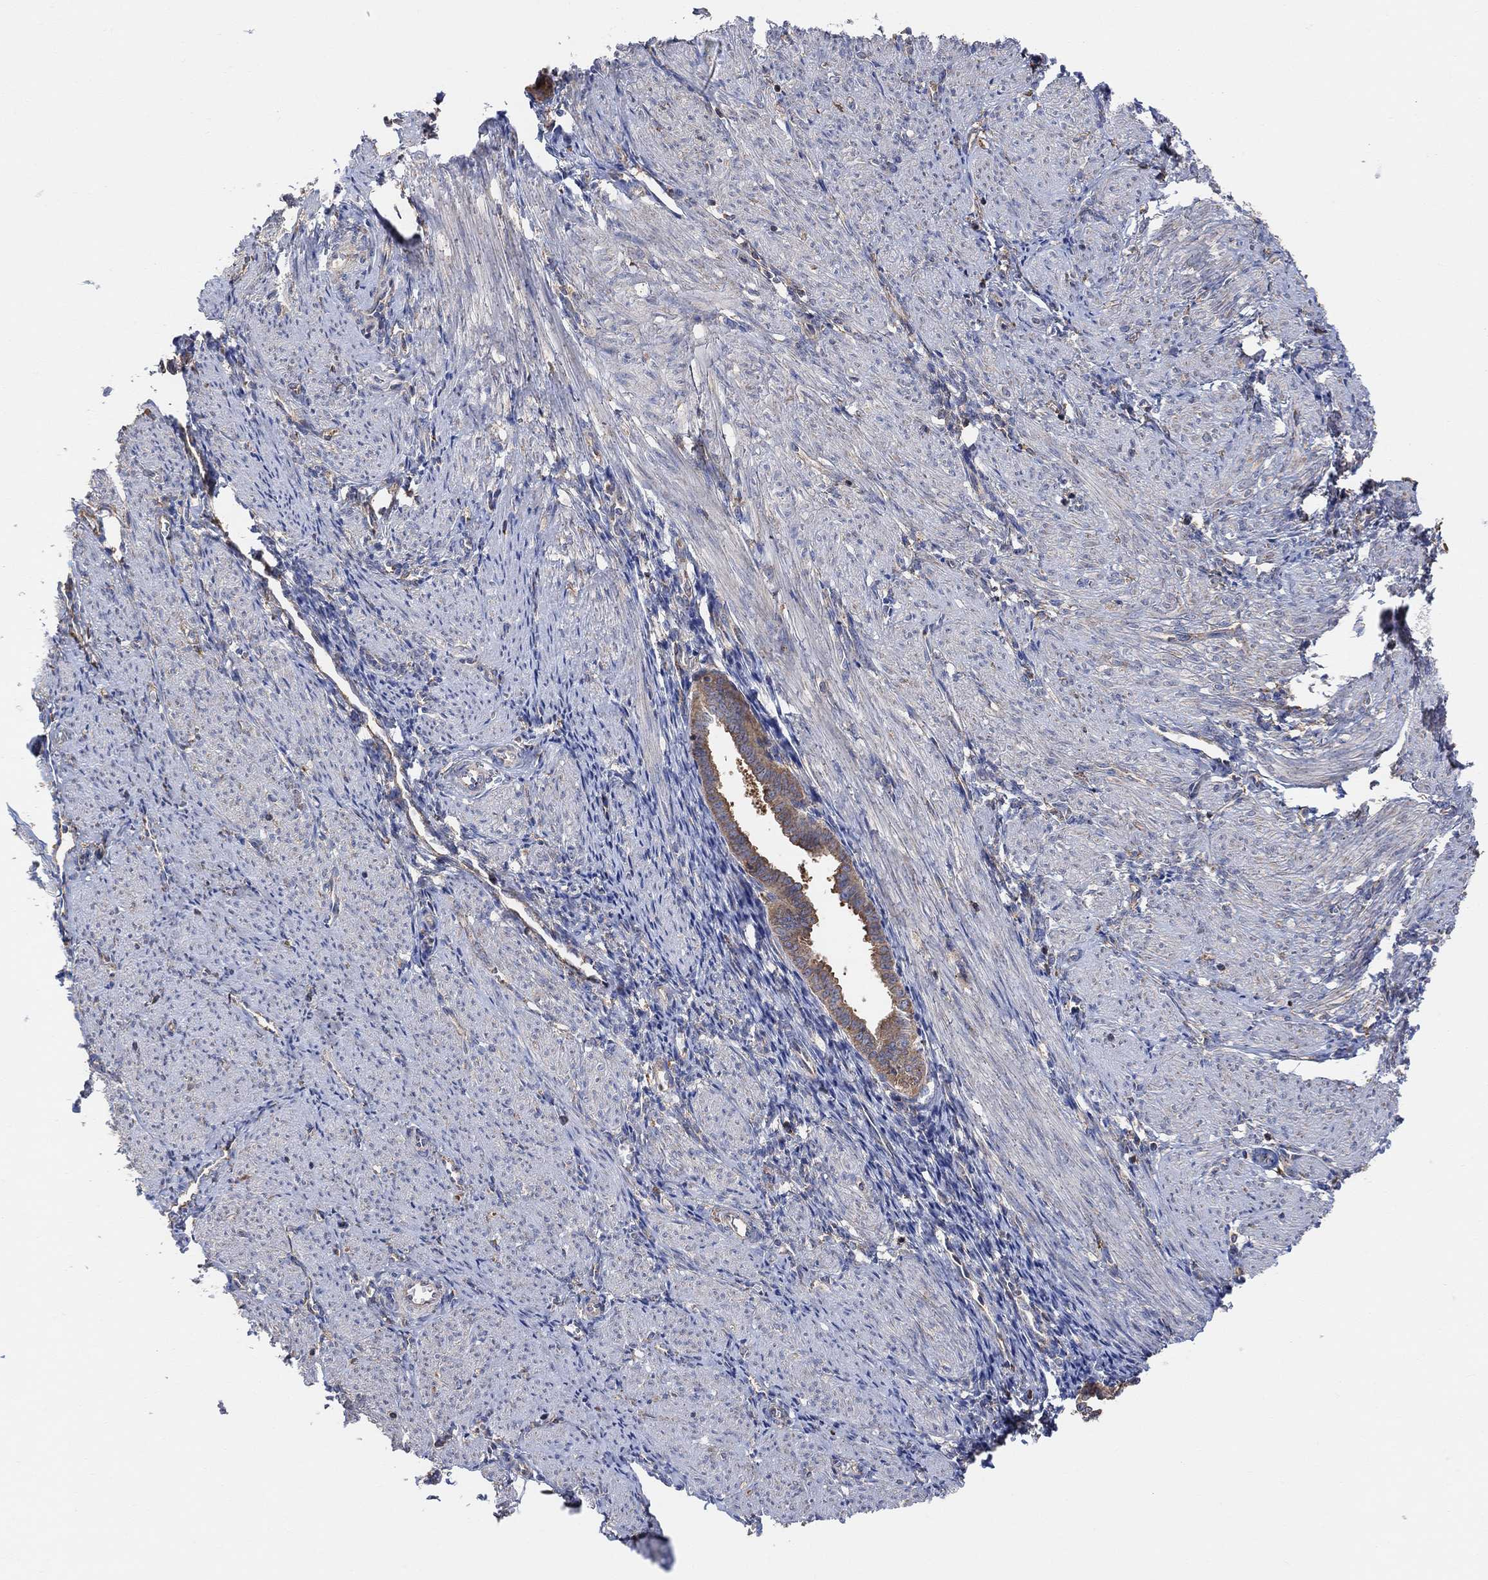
{"staining": {"intensity": "weak", "quantity": "25%-75%", "location": "cytoplasmic/membranous"}, "tissue": "endometrium", "cell_type": "Cells in endometrial stroma", "image_type": "normal", "snomed": [{"axis": "morphology", "description": "Normal tissue, NOS"}, {"axis": "topography", "description": "Endometrium"}], "caption": "Cells in endometrial stroma show weak cytoplasmic/membranous expression in approximately 25%-75% of cells in normal endometrium. Using DAB (brown) and hematoxylin (blue) stains, captured at high magnification using brightfield microscopy.", "gene": "BLOC1S3", "patient": {"sex": "female", "age": 37}}